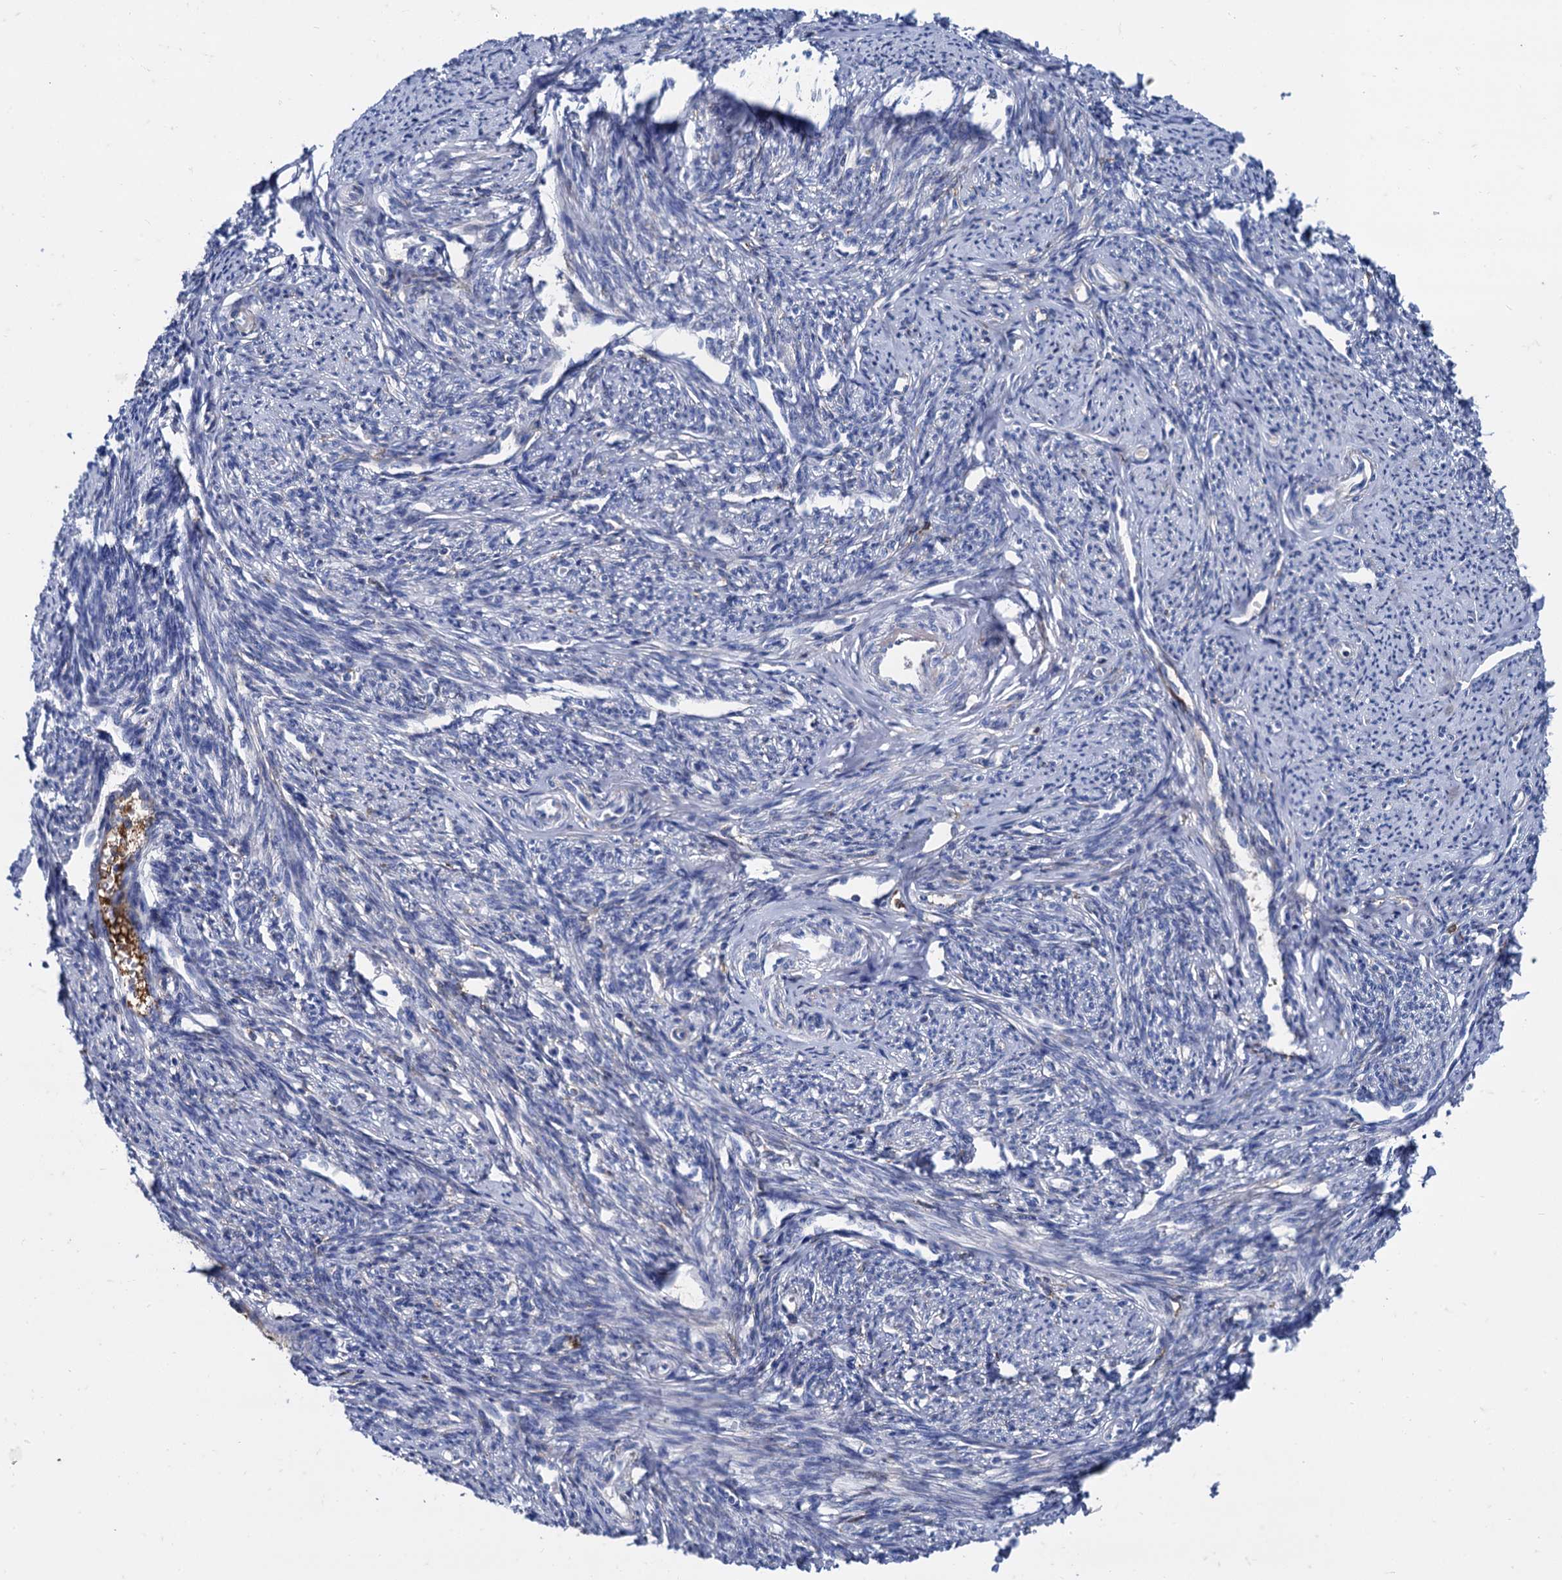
{"staining": {"intensity": "negative", "quantity": "none", "location": "none"}, "tissue": "smooth muscle", "cell_type": "Smooth muscle cells", "image_type": "normal", "snomed": [{"axis": "morphology", "description": "Normal tissue, NOS"}, {"axis": "topography", "description": "Smooth muscle"}, {"axis": "topography", "description": "Uterus"}], "caption": "IHC of unremarkable human smooth muscle demonstrates no positivity in smooth muscle cells.", "gene": "APOD", "patient": {"sex": "female", "age": 59}}